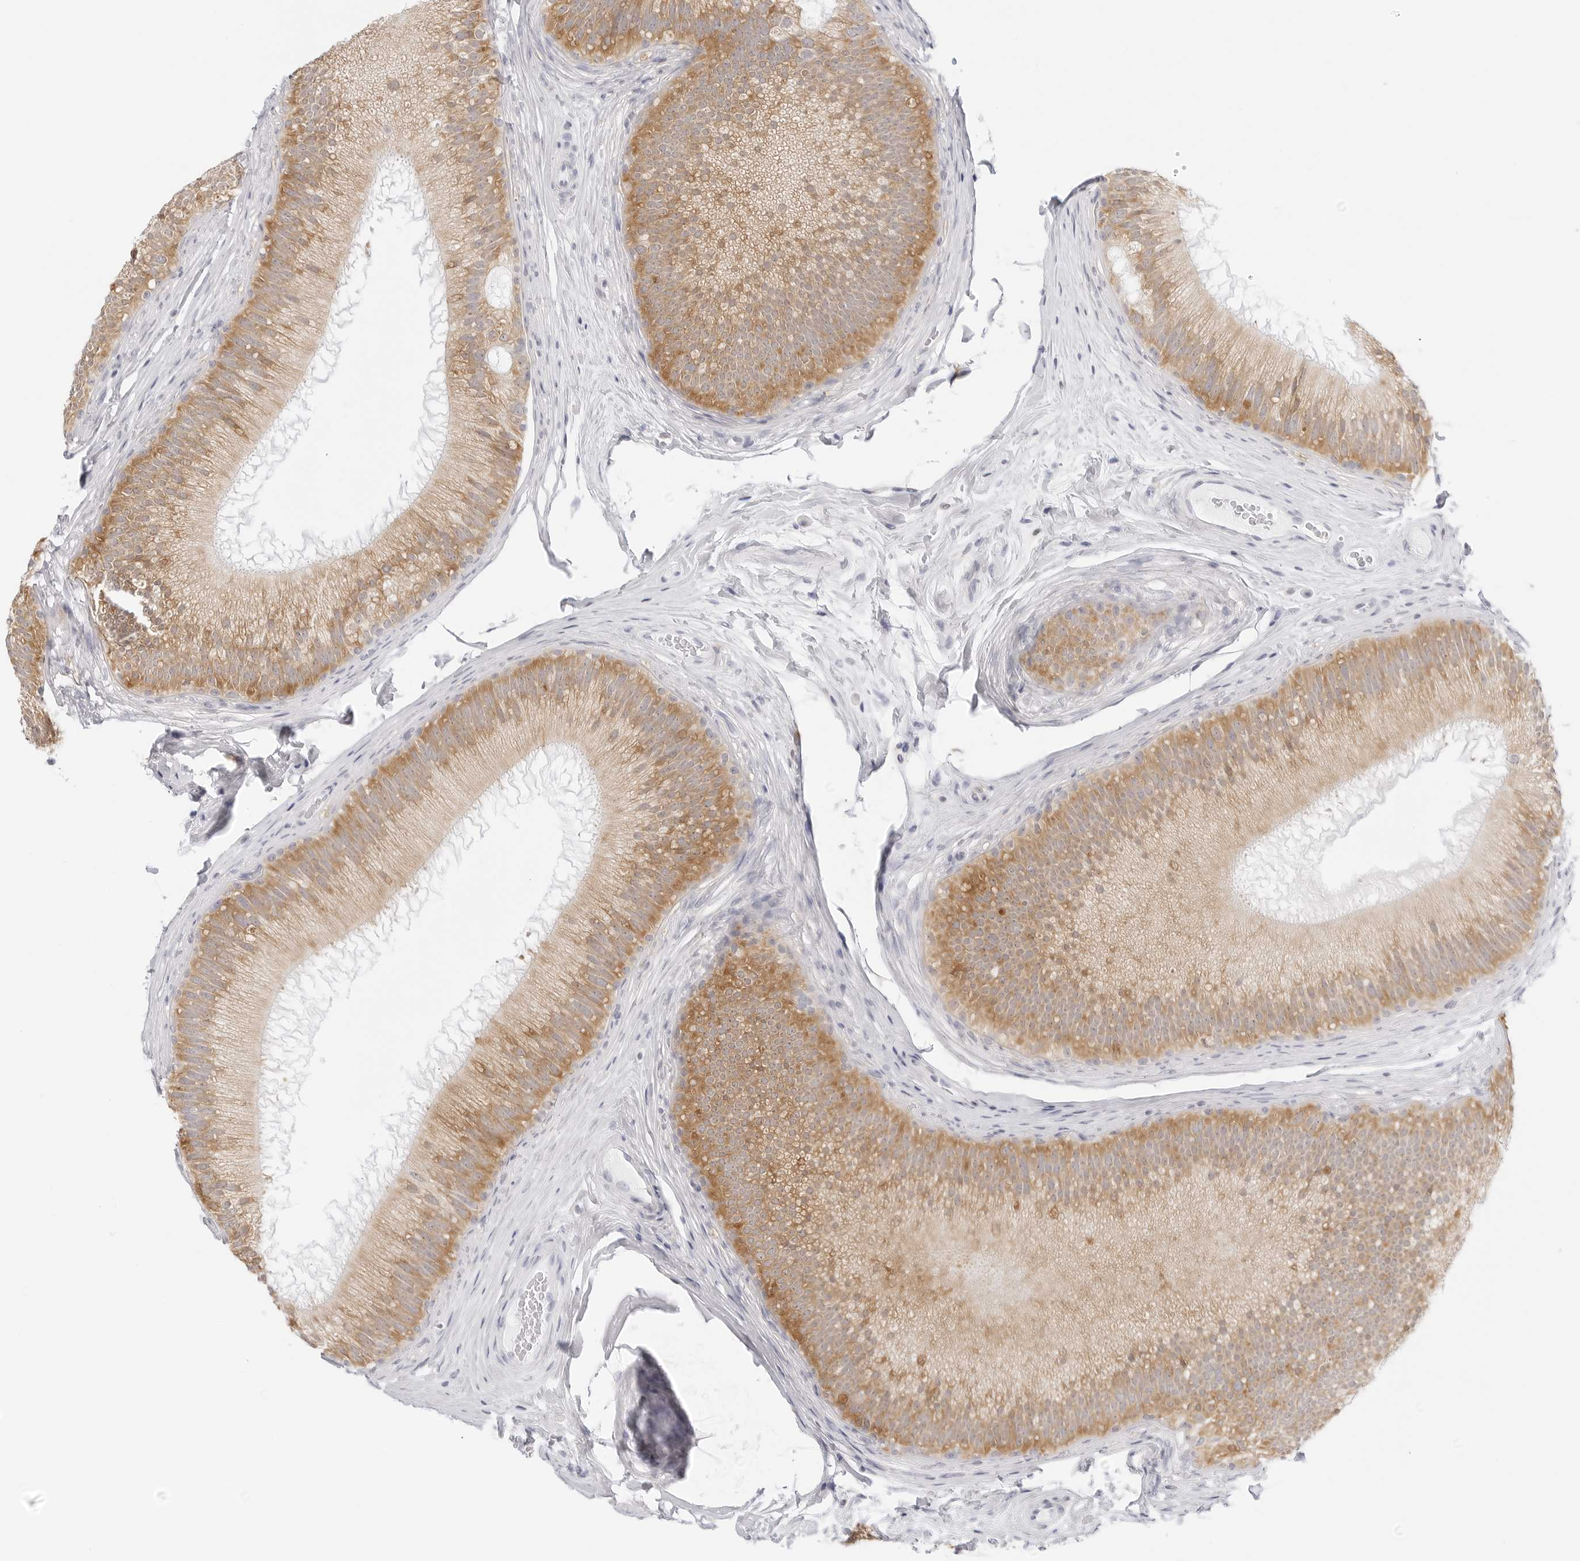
{"staining": {"intensity": "moderate", "quantity": "25%-75%", "location": "cytoplasmic/membranous"}, "tissue": "epididymis", "cell_type": "Glandular cells", "image_type": "normal", "snomed": [{"axis": "morphology", "description": "Normal tissue, NOS"}, {"axis": "topography", "description": "Epididymis"}], "caption": "DAB immunohistochemical staining of unremarkable human epididymis exhibits moderate cytoplasmic/membranous protein staining in about 25%-75% of glandular cells.", "gene": "THEM4", "patient": {"sex": "male", "age": 45}}